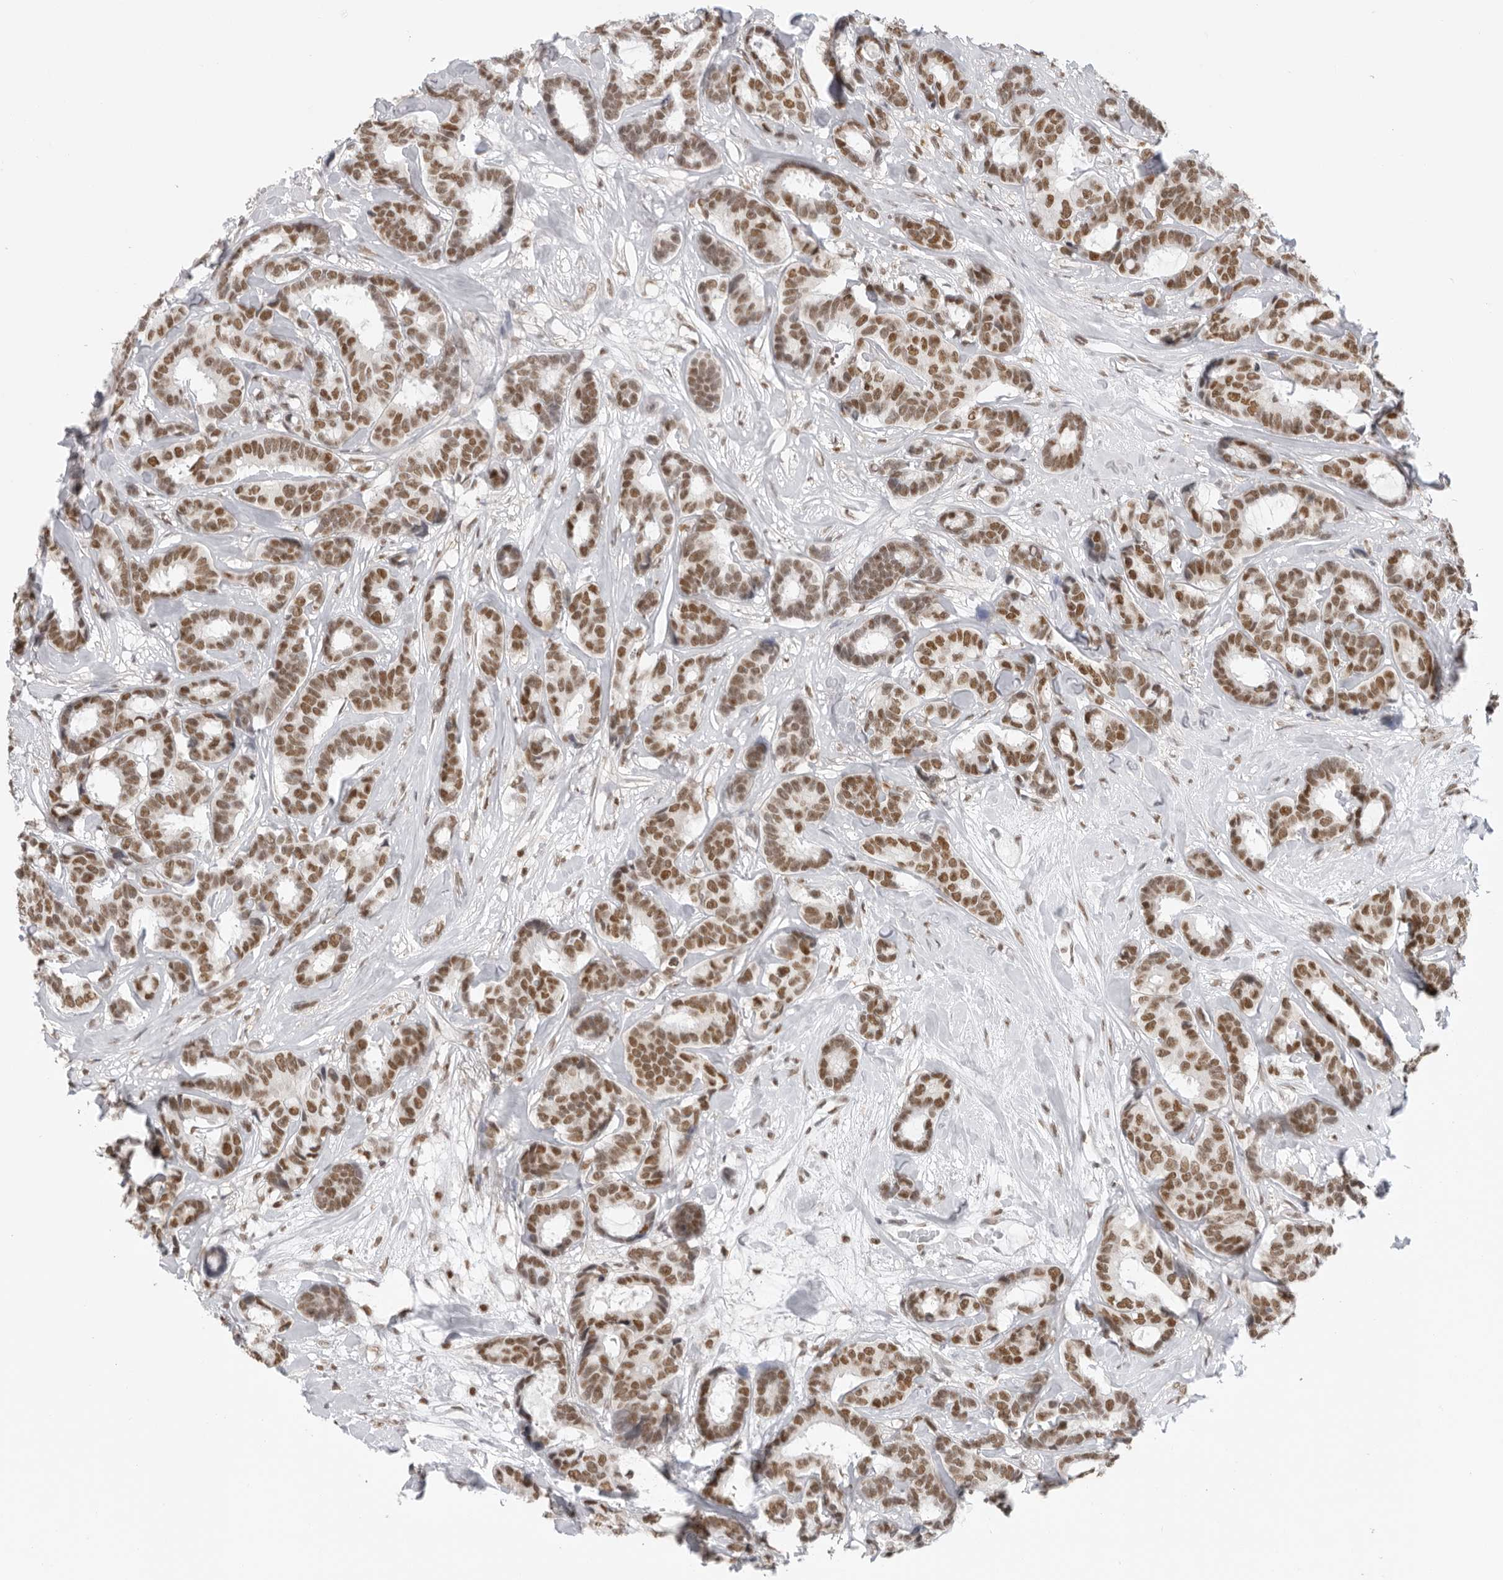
{"staining": {"intensity": "moderate", "quantity": ">75%", "location": "nuclear"}, "tissue": "breast cancer", "cell_type": "Tumor cells", "image_type": "cancer", "snomed": [{"axis": "morphology", "description": "Duct carcinoma"}, {"axis": "topography", "description": "Breast"}], "caption": "Human breast infiltrating ductal carcinoma stained for a protein (brown) reveals moderate nuclear positive expression in approximately >75% of tumor cells.", "gene": "RPA2", "patient": {"sex": "female", "age": 87}}